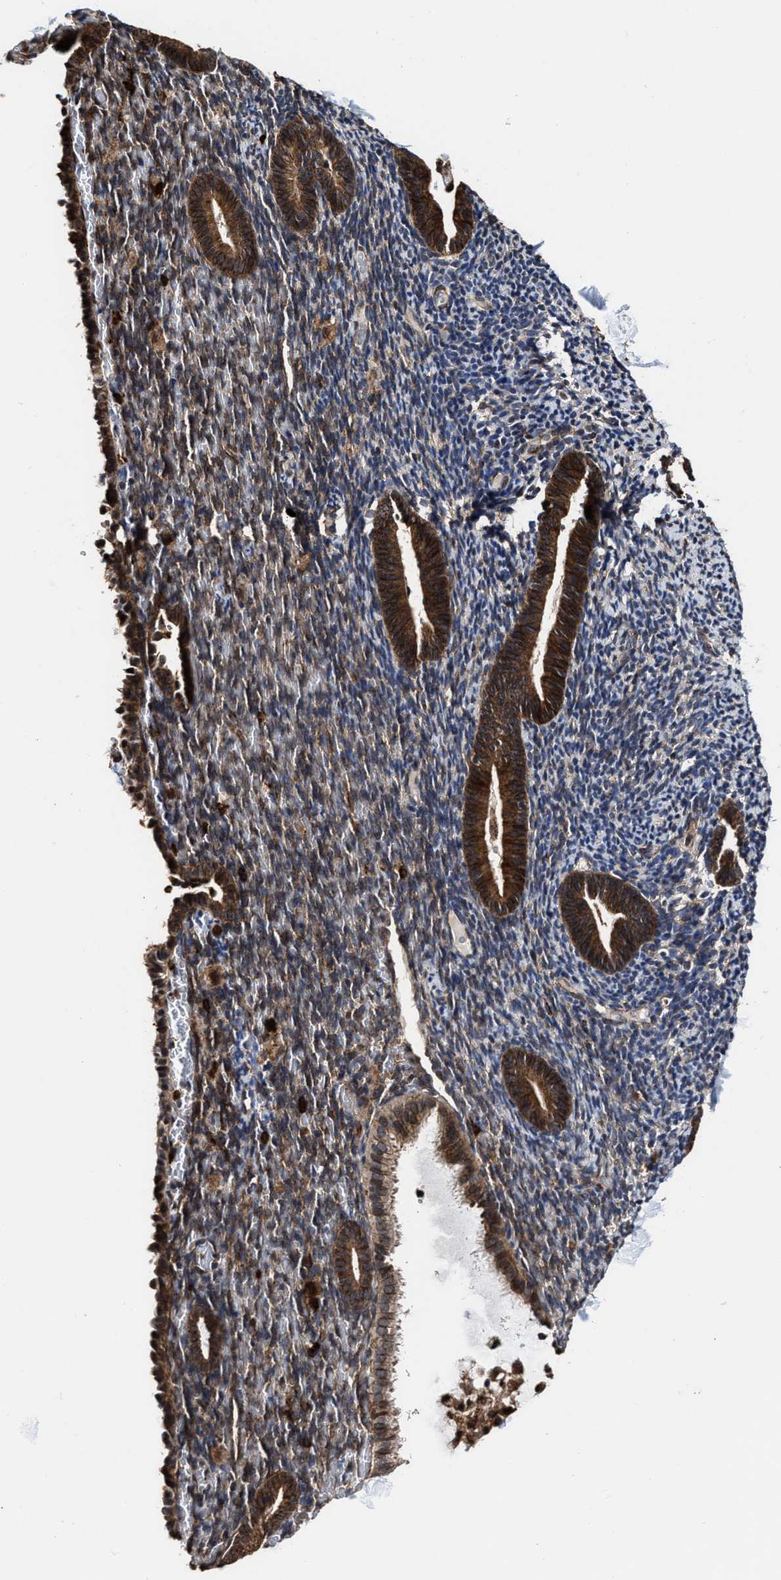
{"staining": {"intensity": "moderate", "quantity": "<25%", "location": "cytoplasmic/membranous"}, "tissue": "endometrium", "cell_type": "Cells in endometrial stroma", "image_type": "normal", "snomed": [{"axis": "morphology", "description": "Normal tissue, NOS"}, {"axis": "topography", "description": "Endometrium"}], "caption": "Cells in endometrial stroma display low levels of moderate cytoplasmic/membranous positivity in approximately <25% of cells in normal endometrium. The staining is performed using DAB (3,3'-diaminobenzidine) brown chromogen to label protein expression. The nuclei are counter-stained blue using hematoxylin.", "gene": "SEPTIN2", "patient": {"sex": "female", "age": 51}}